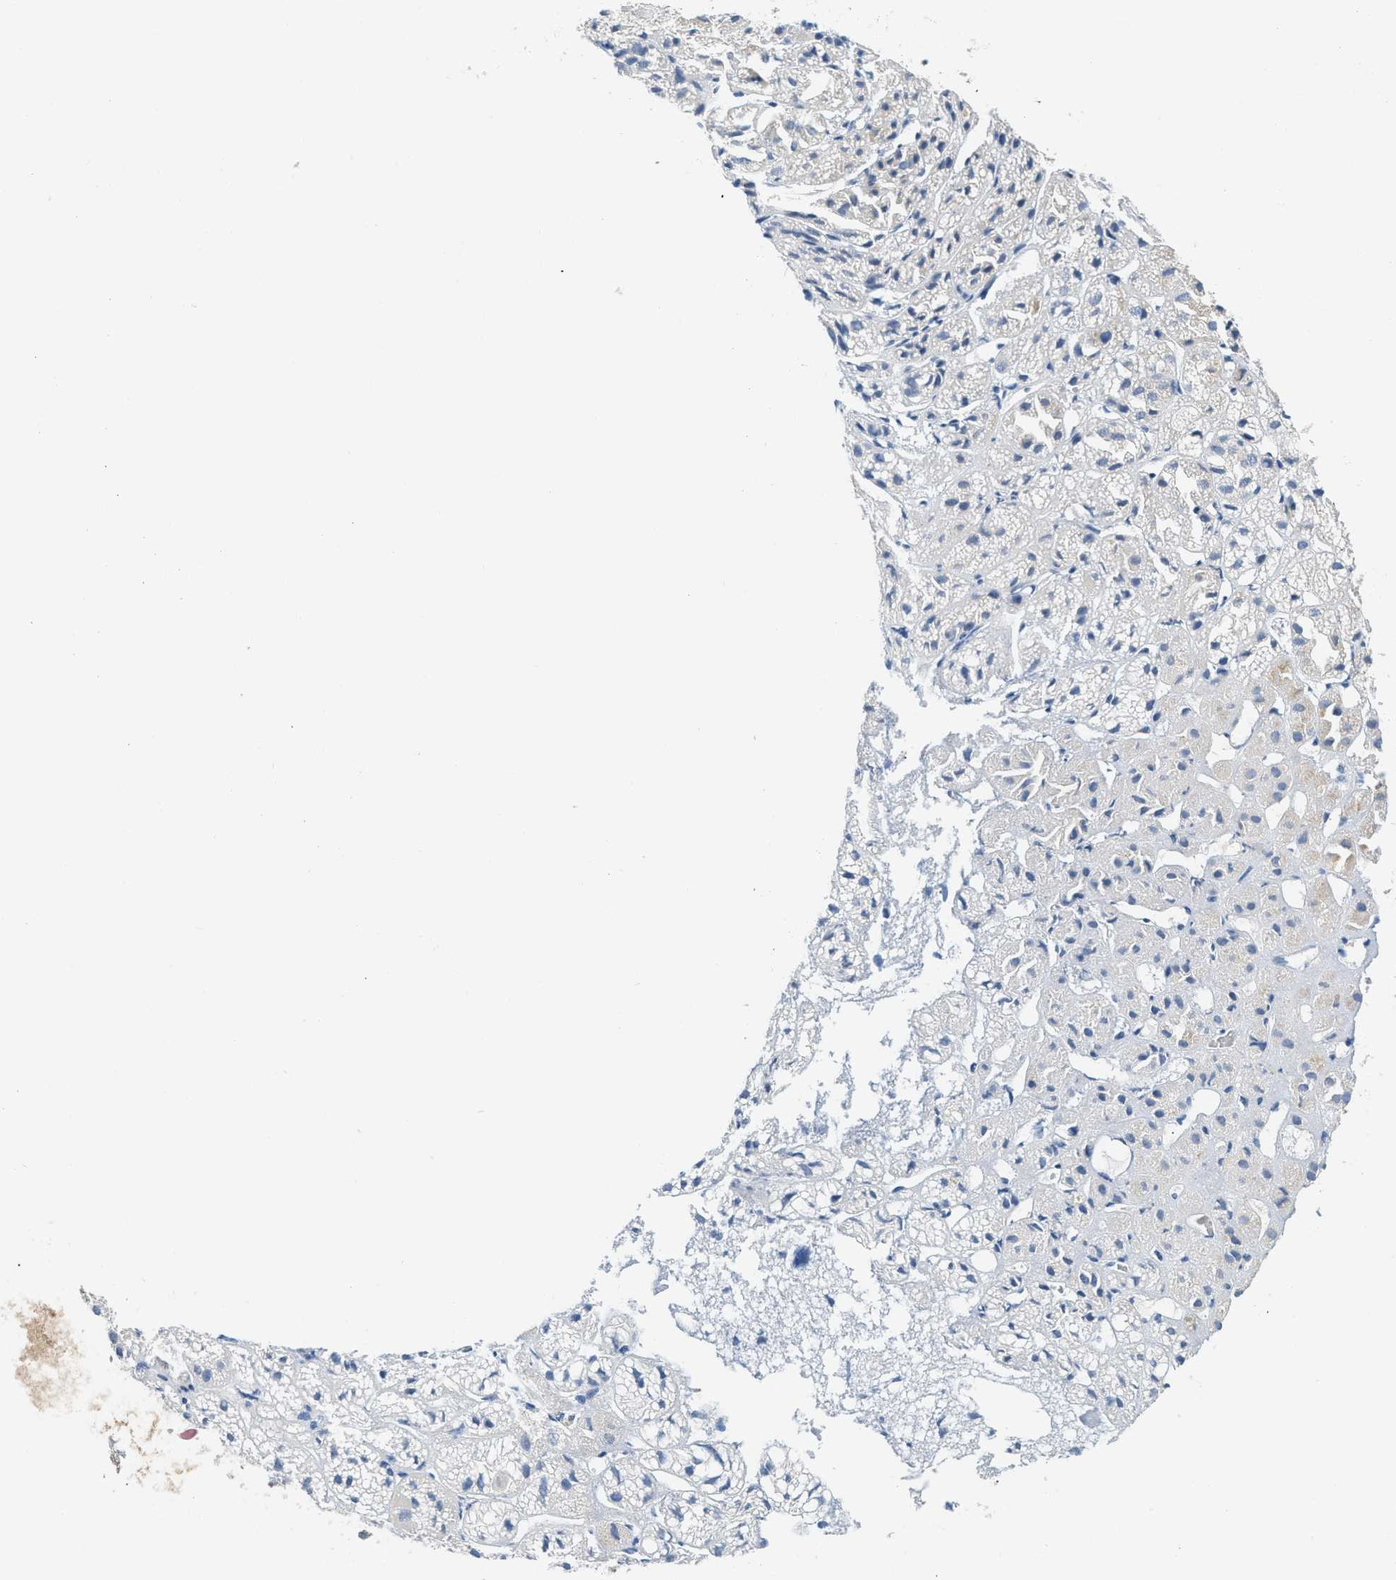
{"staining": {"intensity": "negative", "quantity": "none", "location": "none"}, "tissue": "adrenal gland", "cell_type": "Glandular cells", "image_type": "normal", "snomed": [{"axis": "morphology", "description": "Normal tissue, NOS"}, {"axis": "topography", "description": "Adrenal gland"}], "caption": "The photomicrograph exhibits no staining of glandular cells in benign adrenal gland. (DAB (3,3'-diaminobenzidine) immunohistochemistry, high magnification).", "gene": "HSF2", "patient": {"sex": "female", "age": 71}}